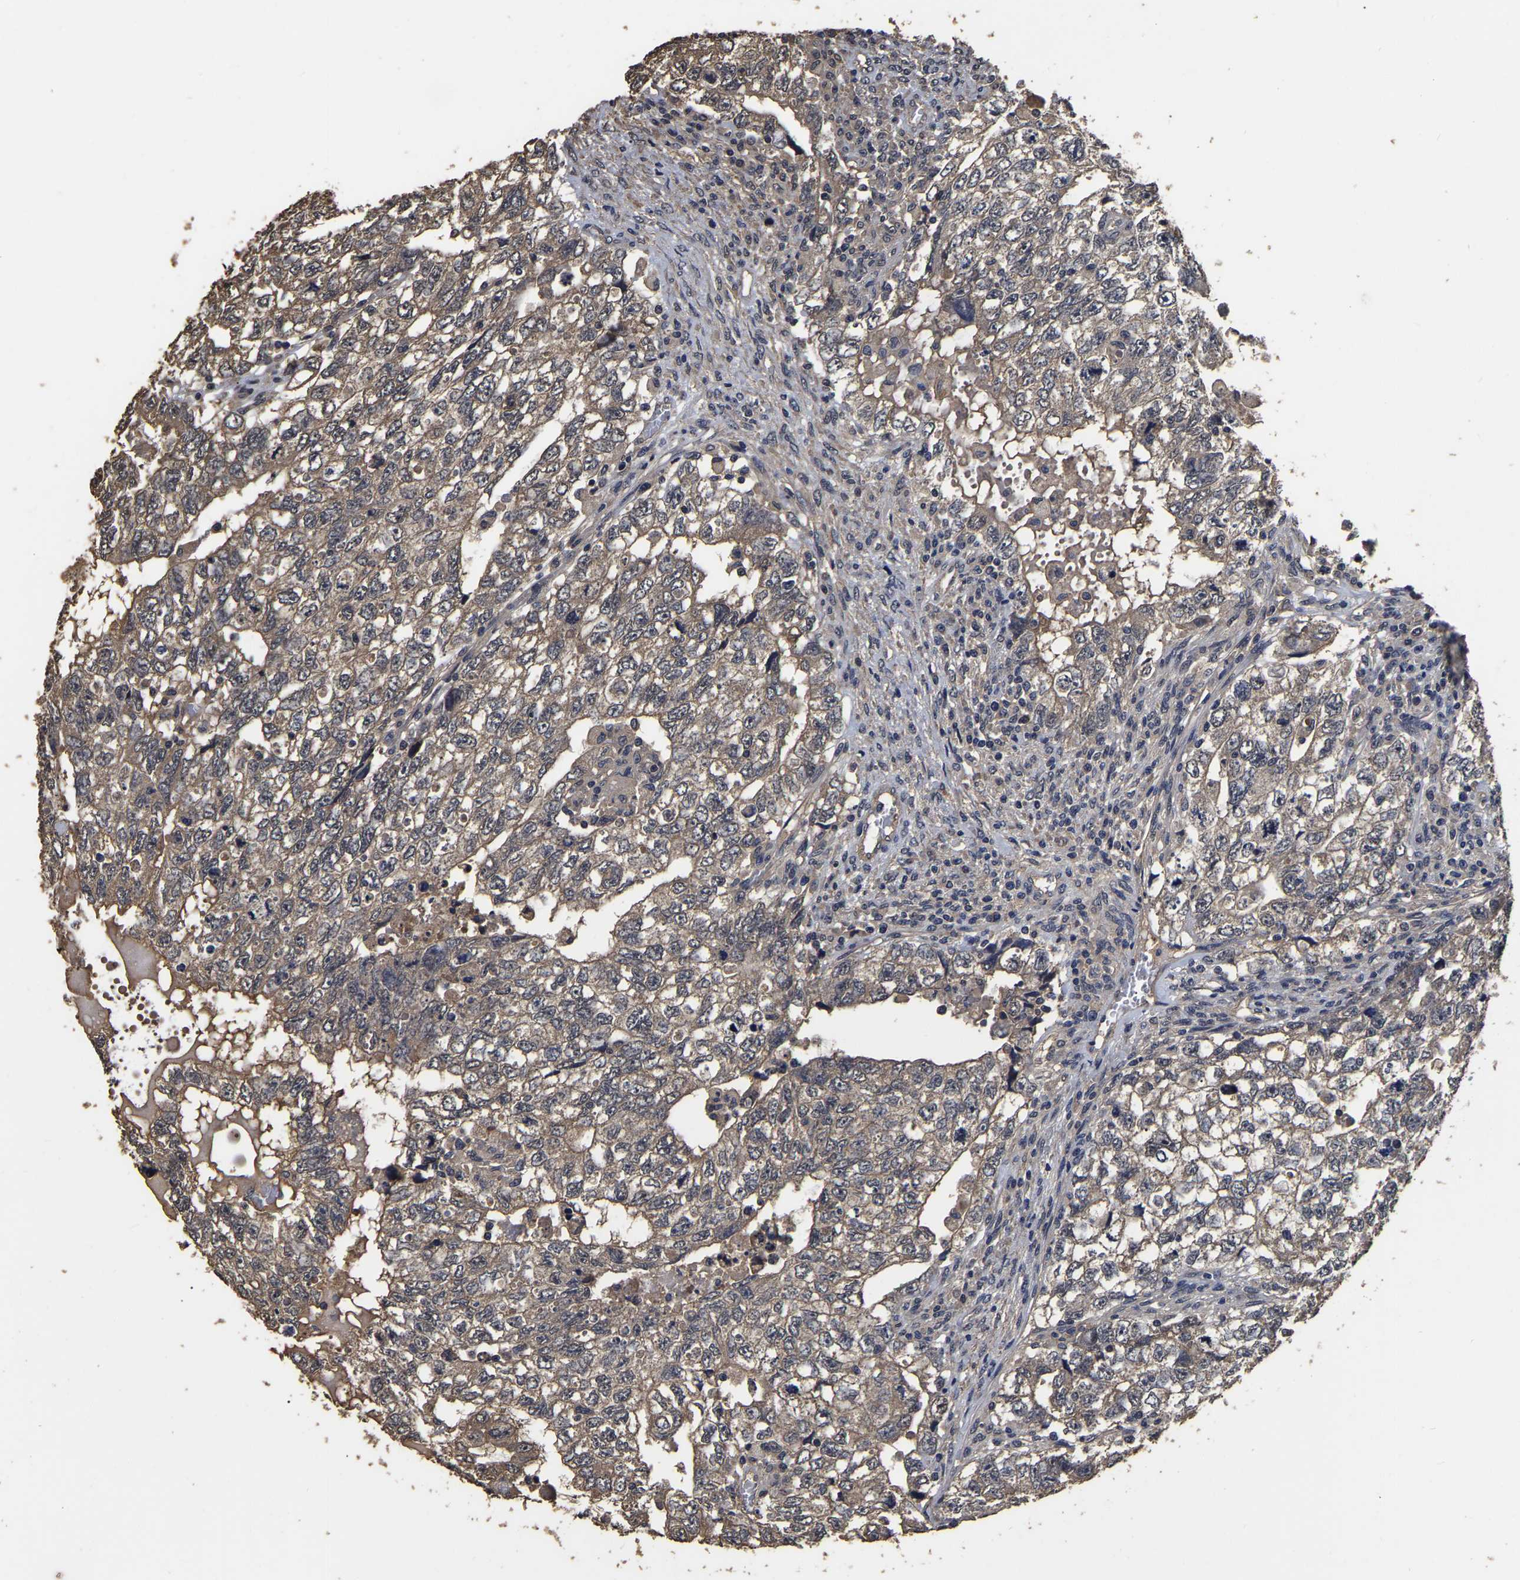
{"staining": {"intensity": "weak", "quantity": ">75%", "location": "cytoplasmic/membranous"}, "tissue": "testis cancer", "cell_type": "Tumor cells", "image_type": "cancer", "snomed": [{"axis": "morphology", "description": "Carcinoma, Embryonal, NOS"}, {"axis": "topography", "description": "Testis"}], "caption": "DAB (3,3'-diaminobenzidine) immunohistochemical staining of human testis cancer exhibits weak cytoplasmic/membranous protein positivity in approximately >75% of tumor cells.", "gene": "STK32C", "patient": {"sex": "male", "age": 36}}